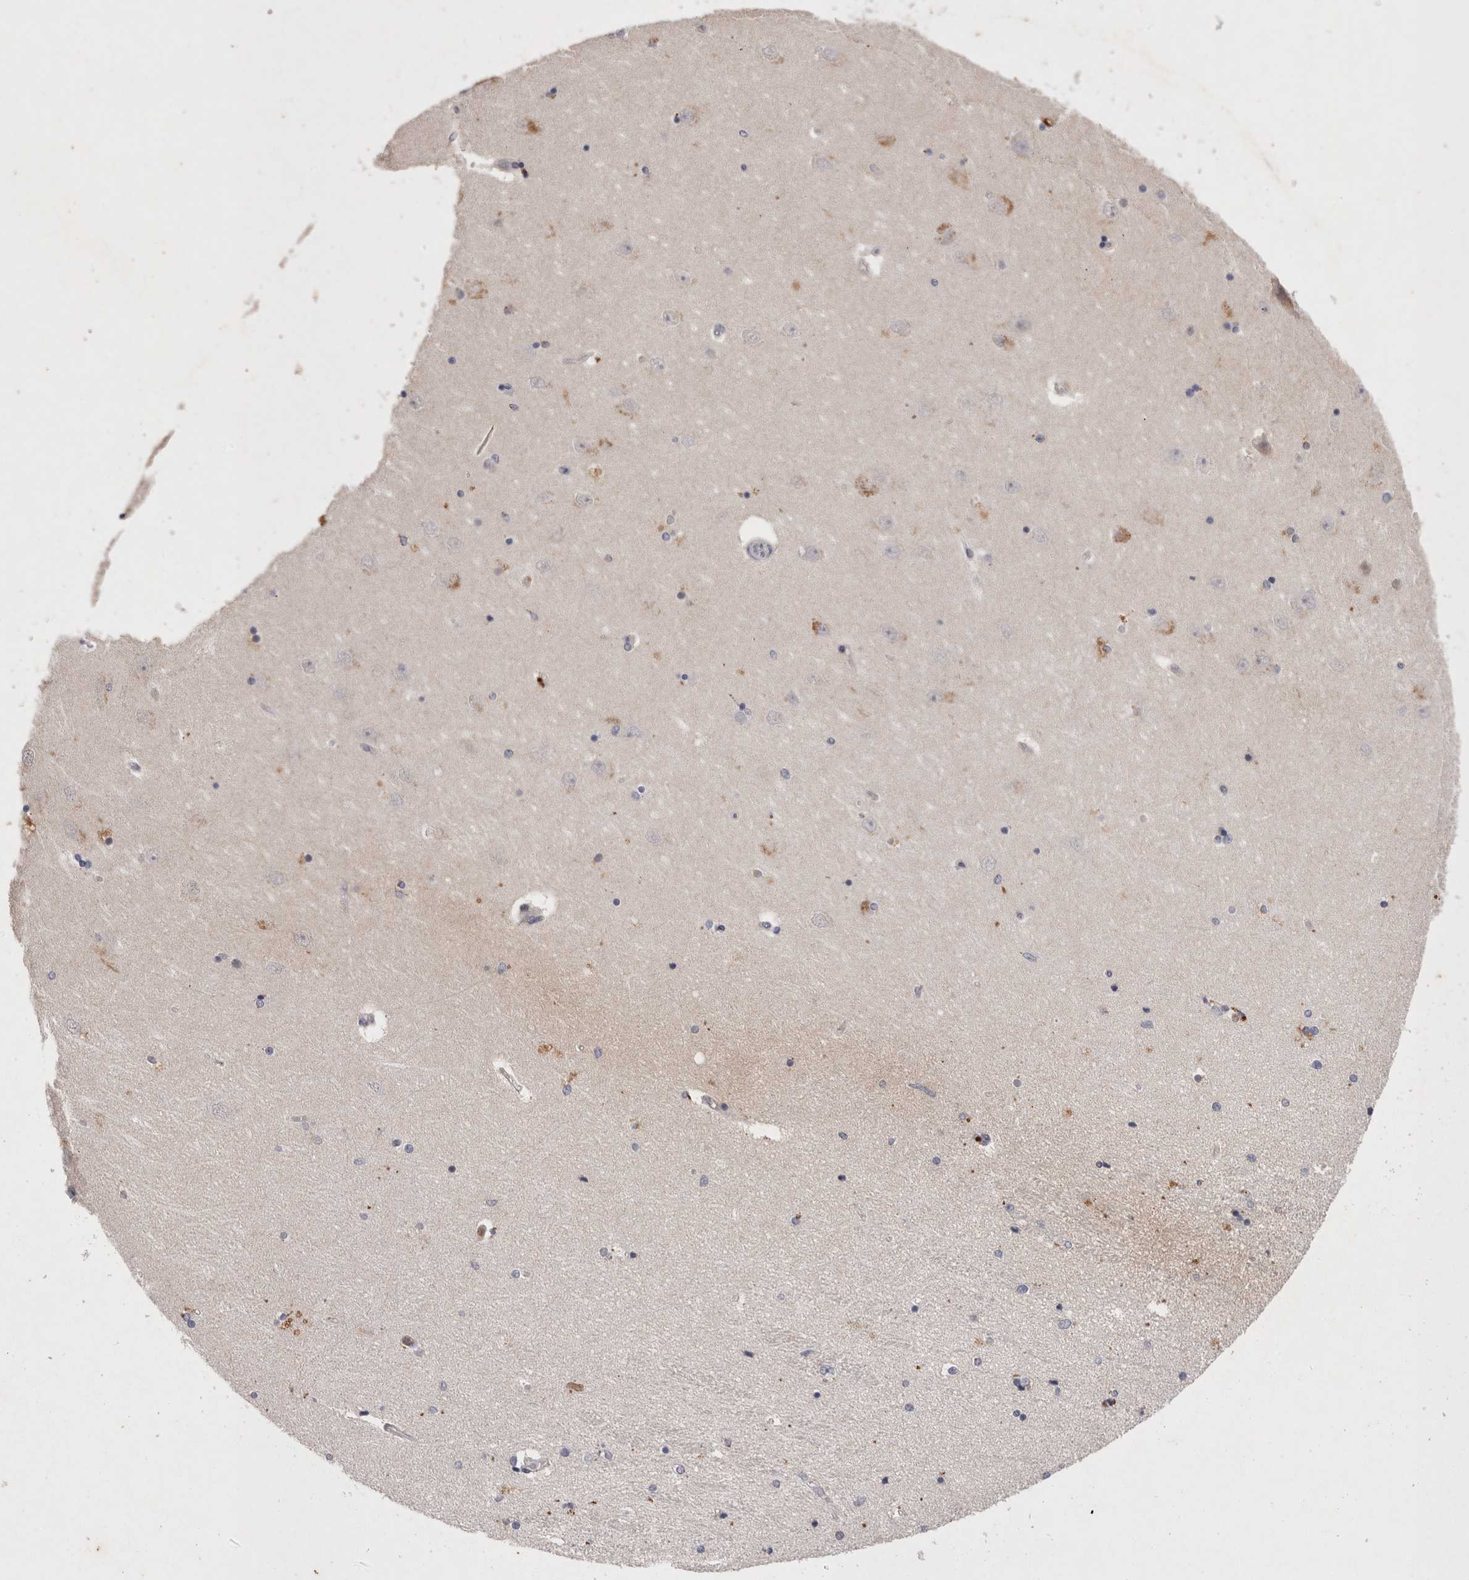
{"staining": {"intensity": "negative", "quantity": "none", "location": "none"}, "tissue": "hippocampus", "cell_type": "Glial cells", "image_type": "normal", "snomed": [{"axis": "morphology", "description": "Normal tissue, NOS"}, {"axis": "topography", "description": "Hippocampus"}], "caption": "IHC photomicrograph of unremarkable hippocampus: hippocampus stained with DAB reveals no significant protein staining in glial cells. The staining is performed using DAB (3,3'-diaminobenzidine) brown chromogen with nuclei counter-stained in using hematoxylin.", "gene": "RASSF3", "patient": {"sex": "female", "age": 54}}